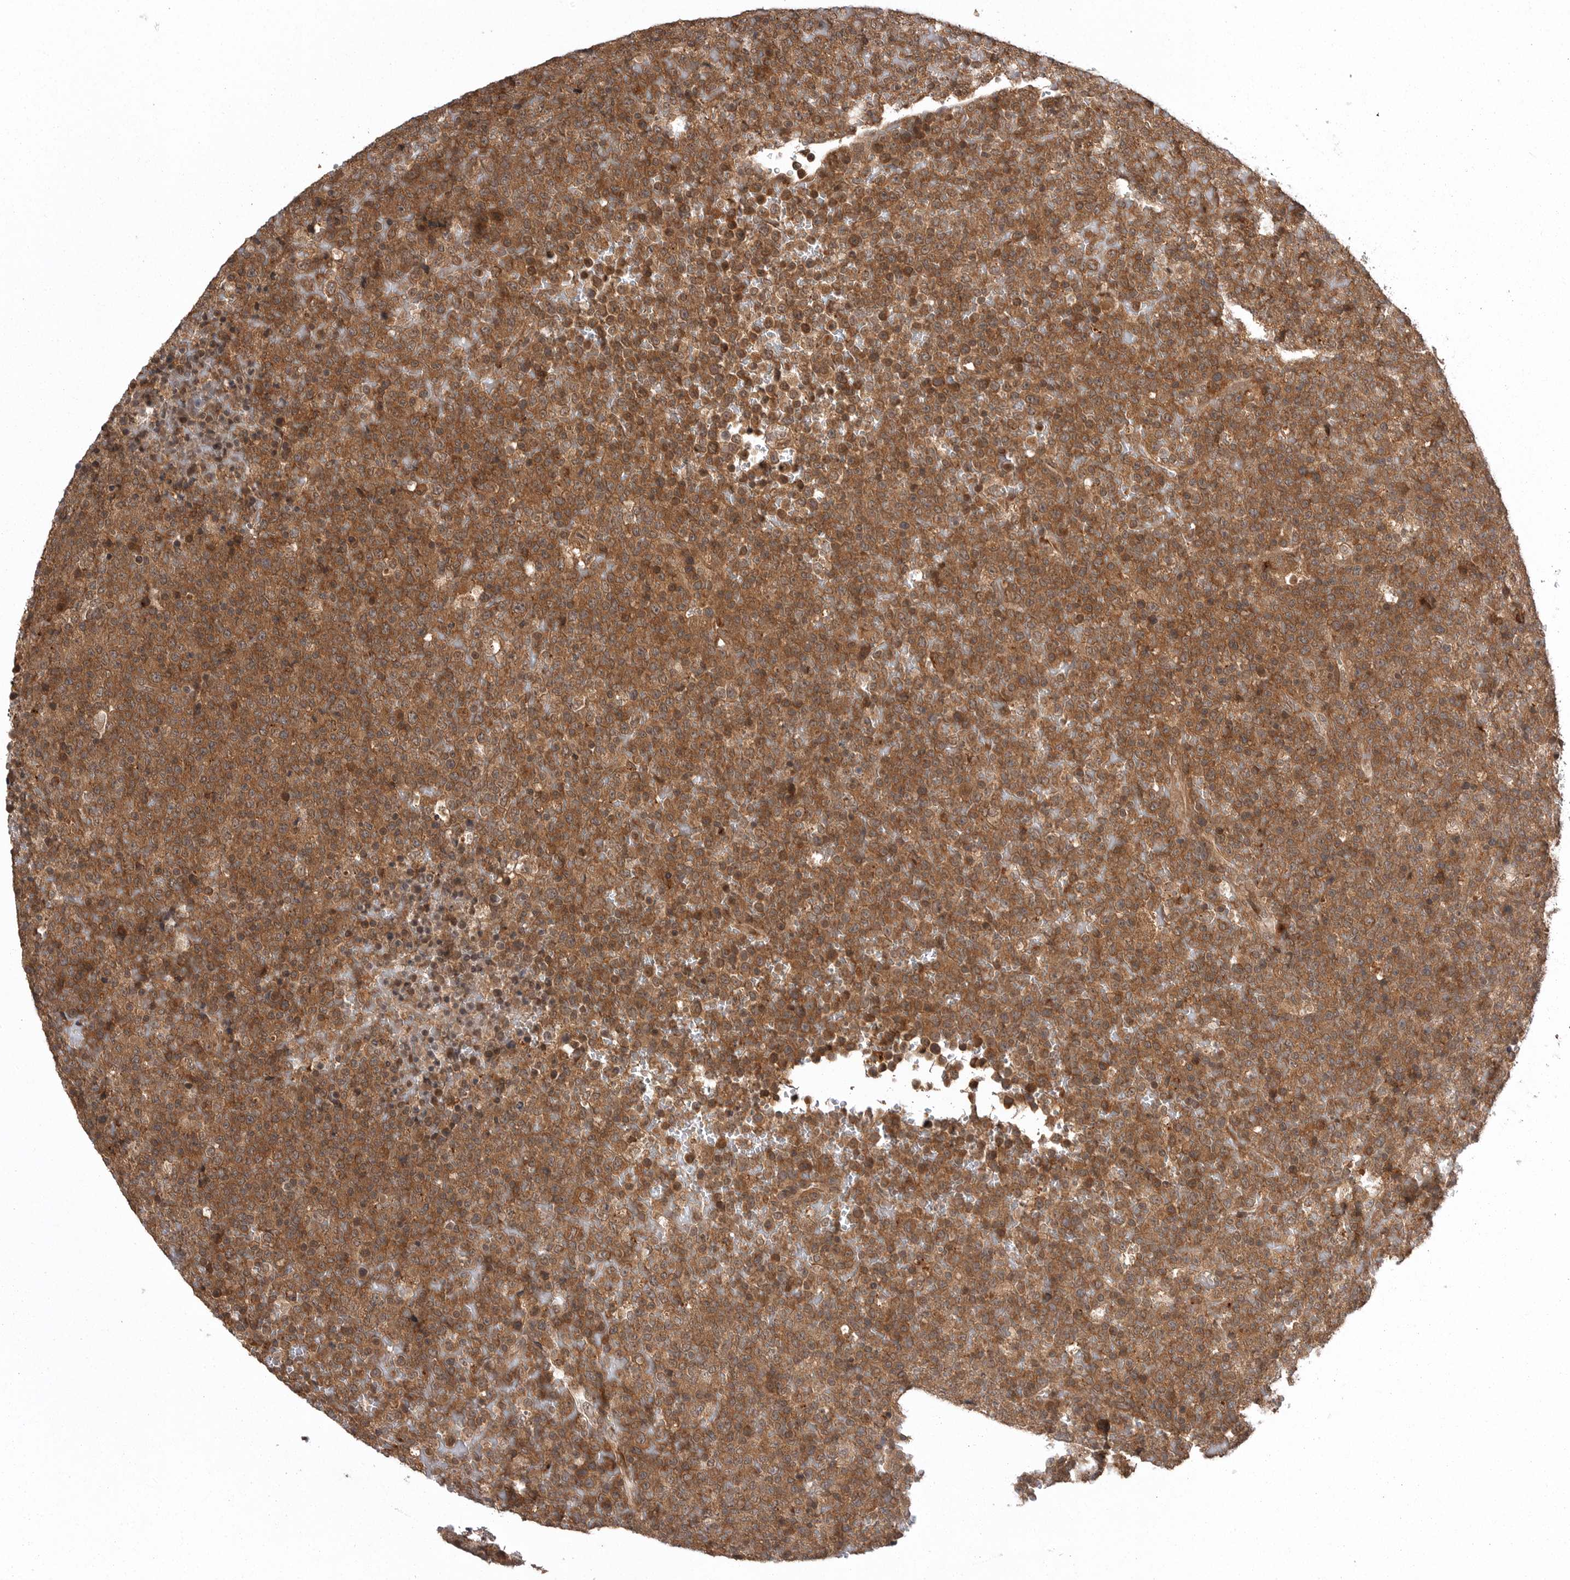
{"staining": {"intensity": "moderate", "quantity": ">75%", "location": "cytoplasmic/membranous"}, "tissue": "lymphoma", "cell_type": "Tumor cells", "image_type": "cancer", "snomed": [{"axis": "morphology", "description": "Malignant lymphoma, non-Hodgkin's type, High grade"}, {"axis": "topography", "description": "Lymph node"}], "caption": "Immunohistochemistry (DAB (3,3'-diaminobenzidine)) staining of lymphoma reveals moderate cytoplasmic/membranous protein positivity in about >75% of tumor cells.", "gene": "AOAH", "patient": {"sex": "male", "age": 13}}